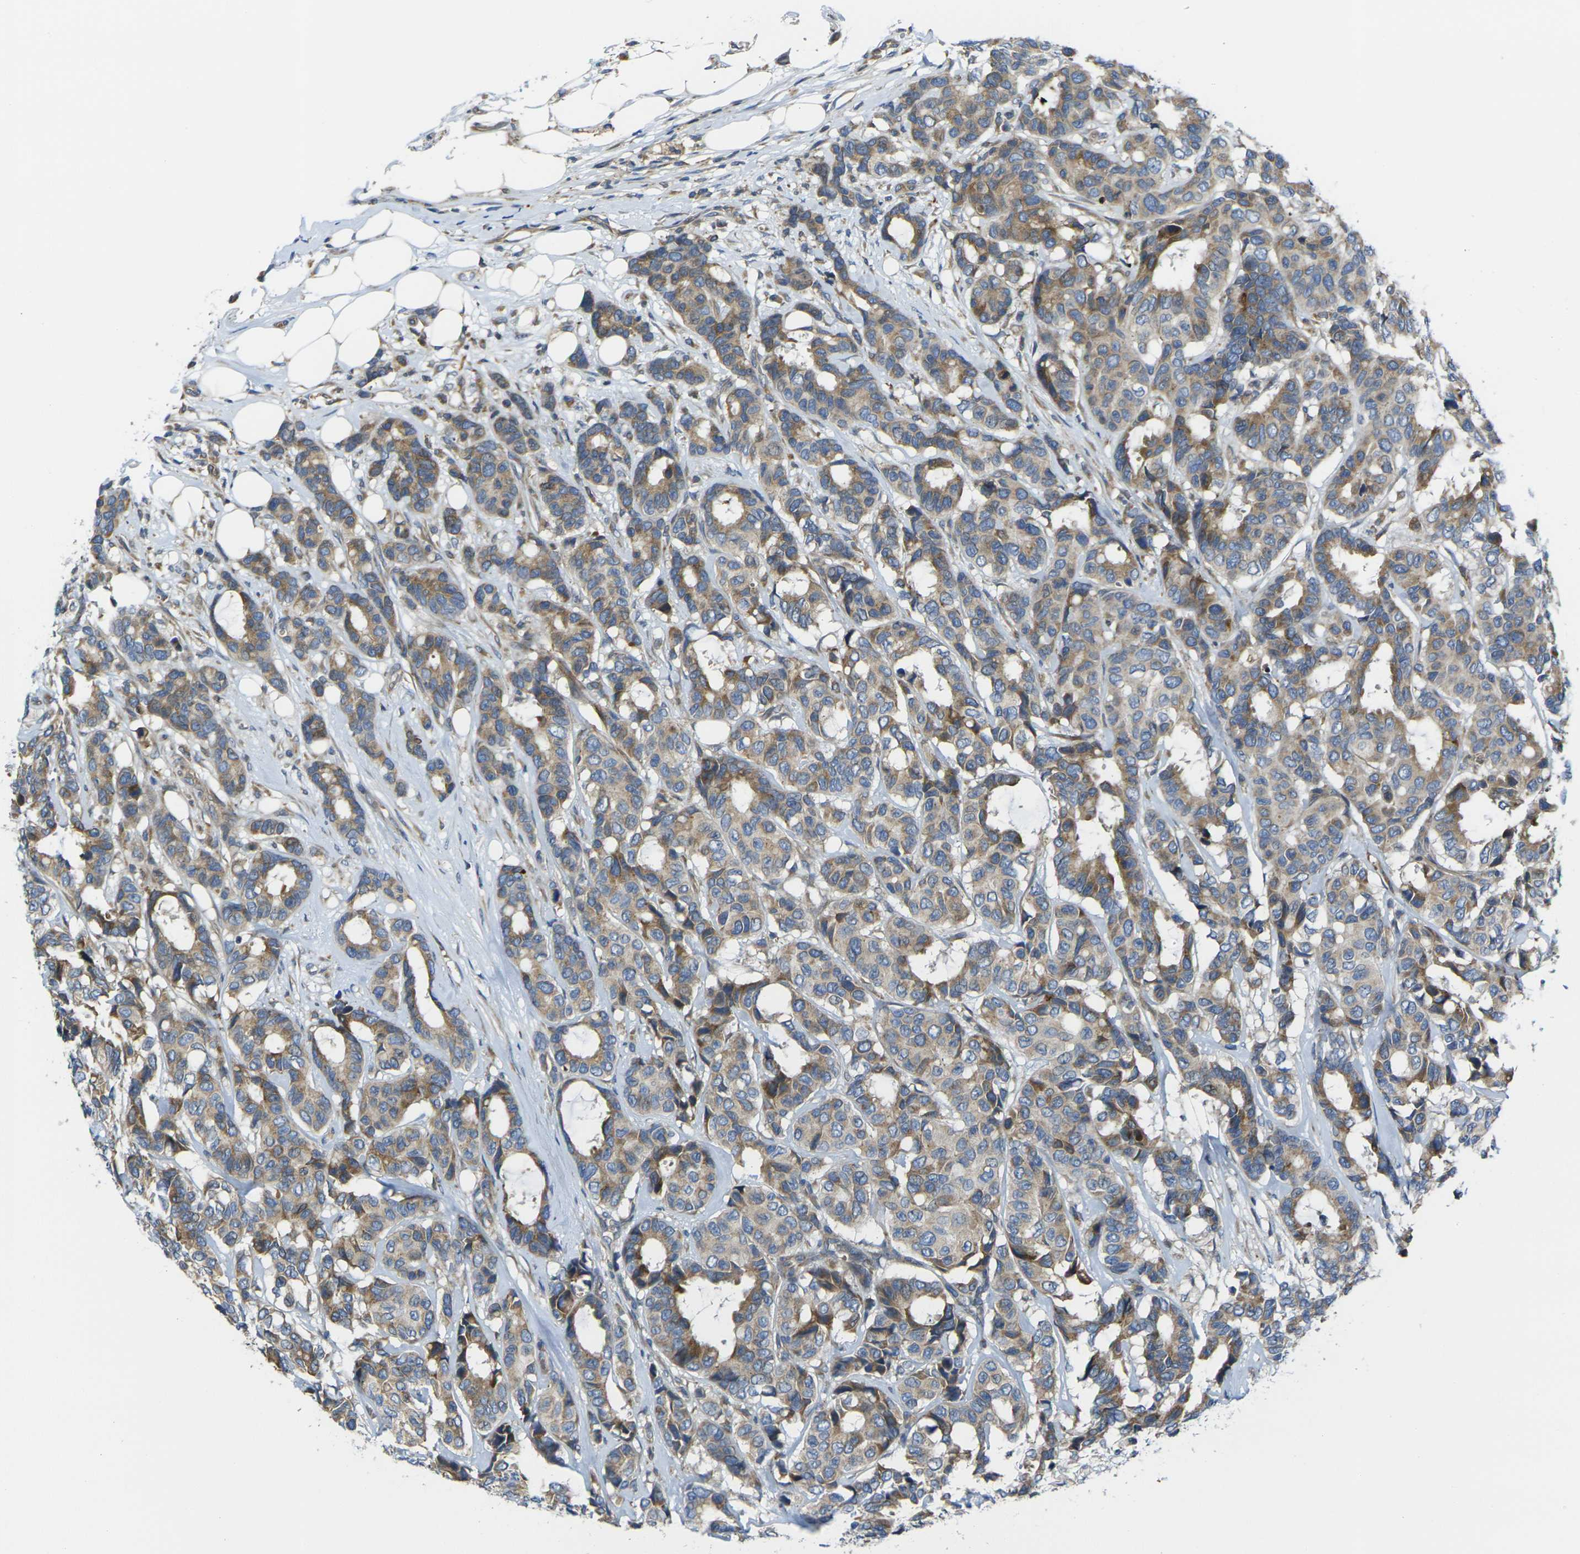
{"staining": {"intensity": "moderate", "quantity": ">75%", "location": "cytoplasmic/membranous"}, "tissue": "breast cancer", "cell_type": "Tumor cells", "image_type": "cancer", "snomed": [{"axis": "morphology", "description": "Duct carcinoma"}, {"axis": "topography", "description": "Breast"}], "caption": "Human breast intraductal carcinoma stained with a protein marker demonstrates moderate staining in tumor cells.", "gene": "FZD1", "patient": {"sex": "female", "age": 87}}